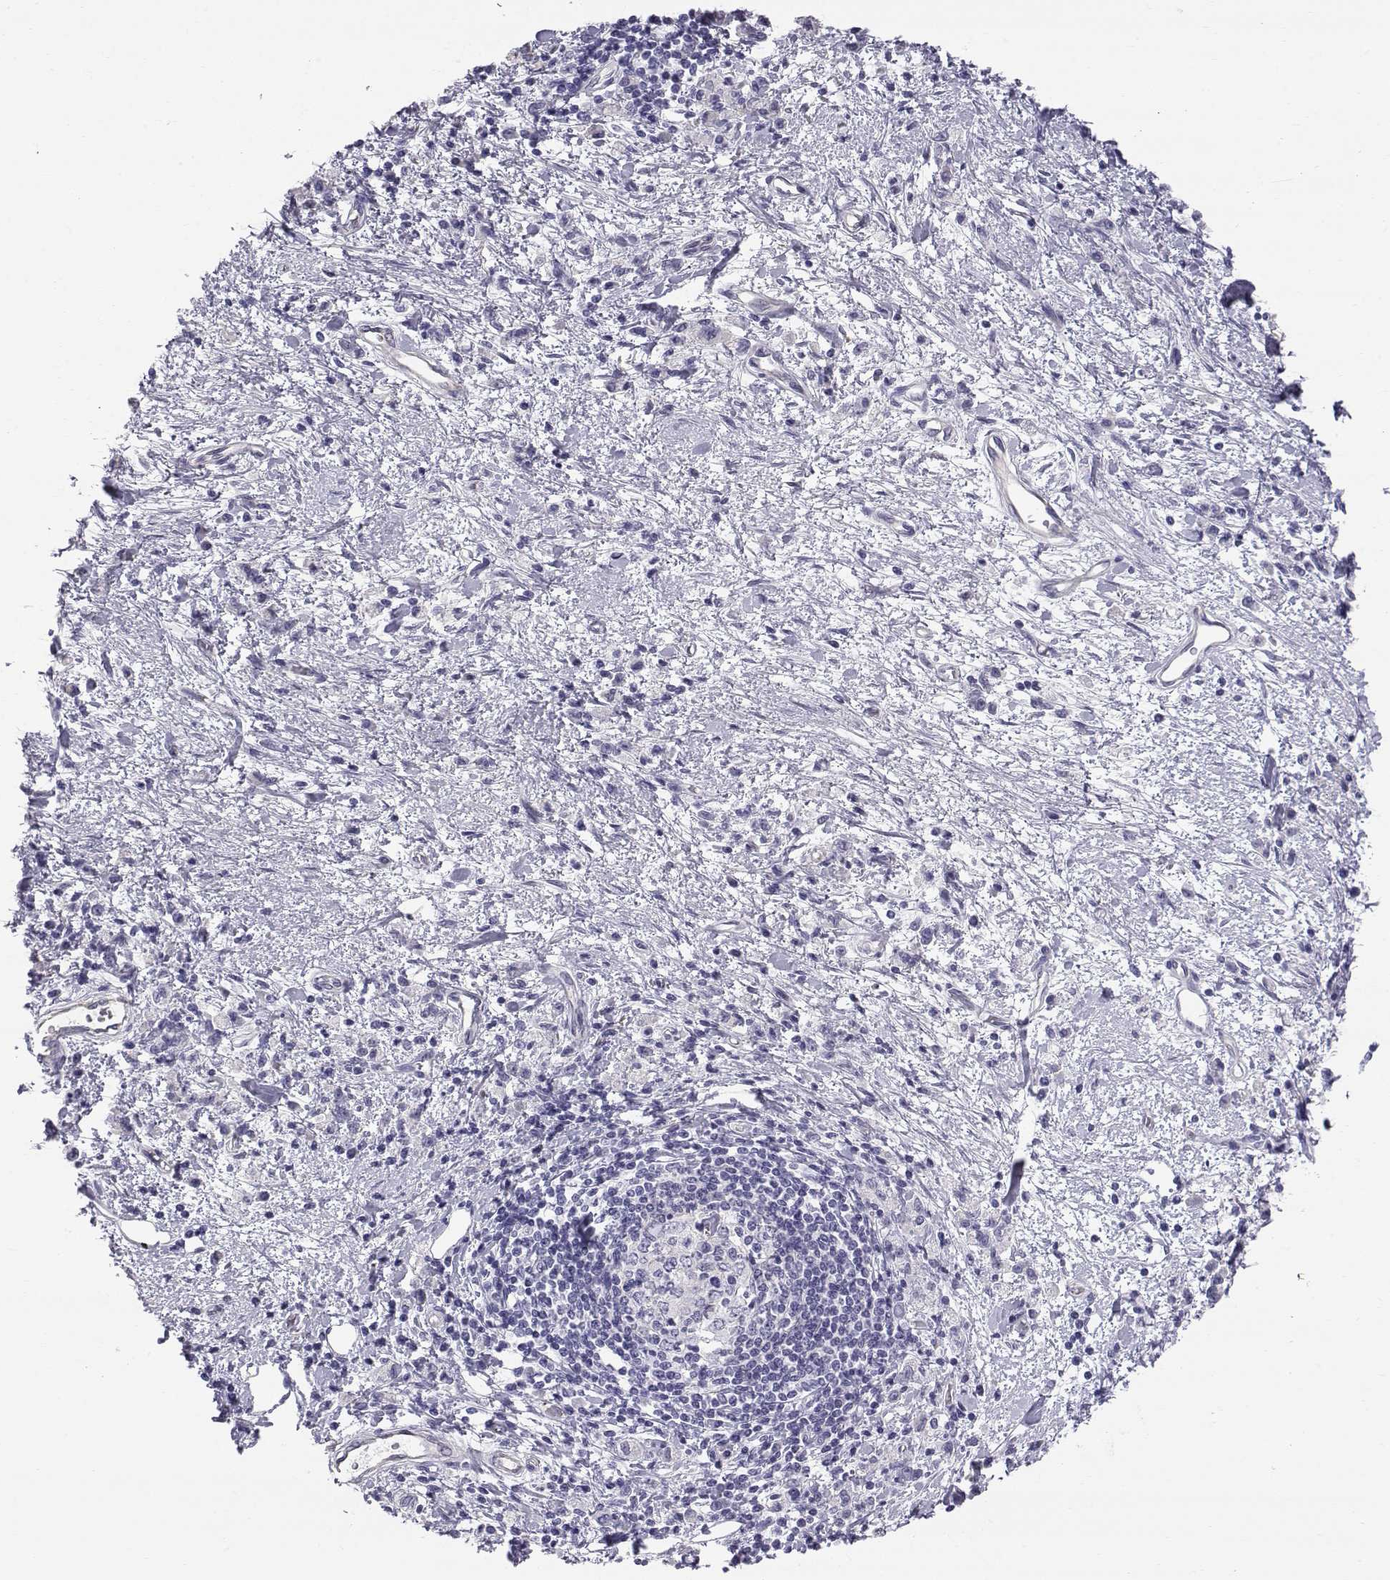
{"staining": {"intensity": "negative", "quantity": "none", "location": "none"}, "tissue": "stomach cancer", "cell_type": "Tumor cells", "image_type": "cancer", "snomed": [{"axis": "morphology", "description": "Adenocarcinoma, NOS"}, {"axis": "topography", "description": "Stomach"}], "caption": "Tumor cells show no significant protein staining in adenocarcinoma (stomach).", "gene": "RNASE12", "patient": {"sex": "male", "age": 77}}